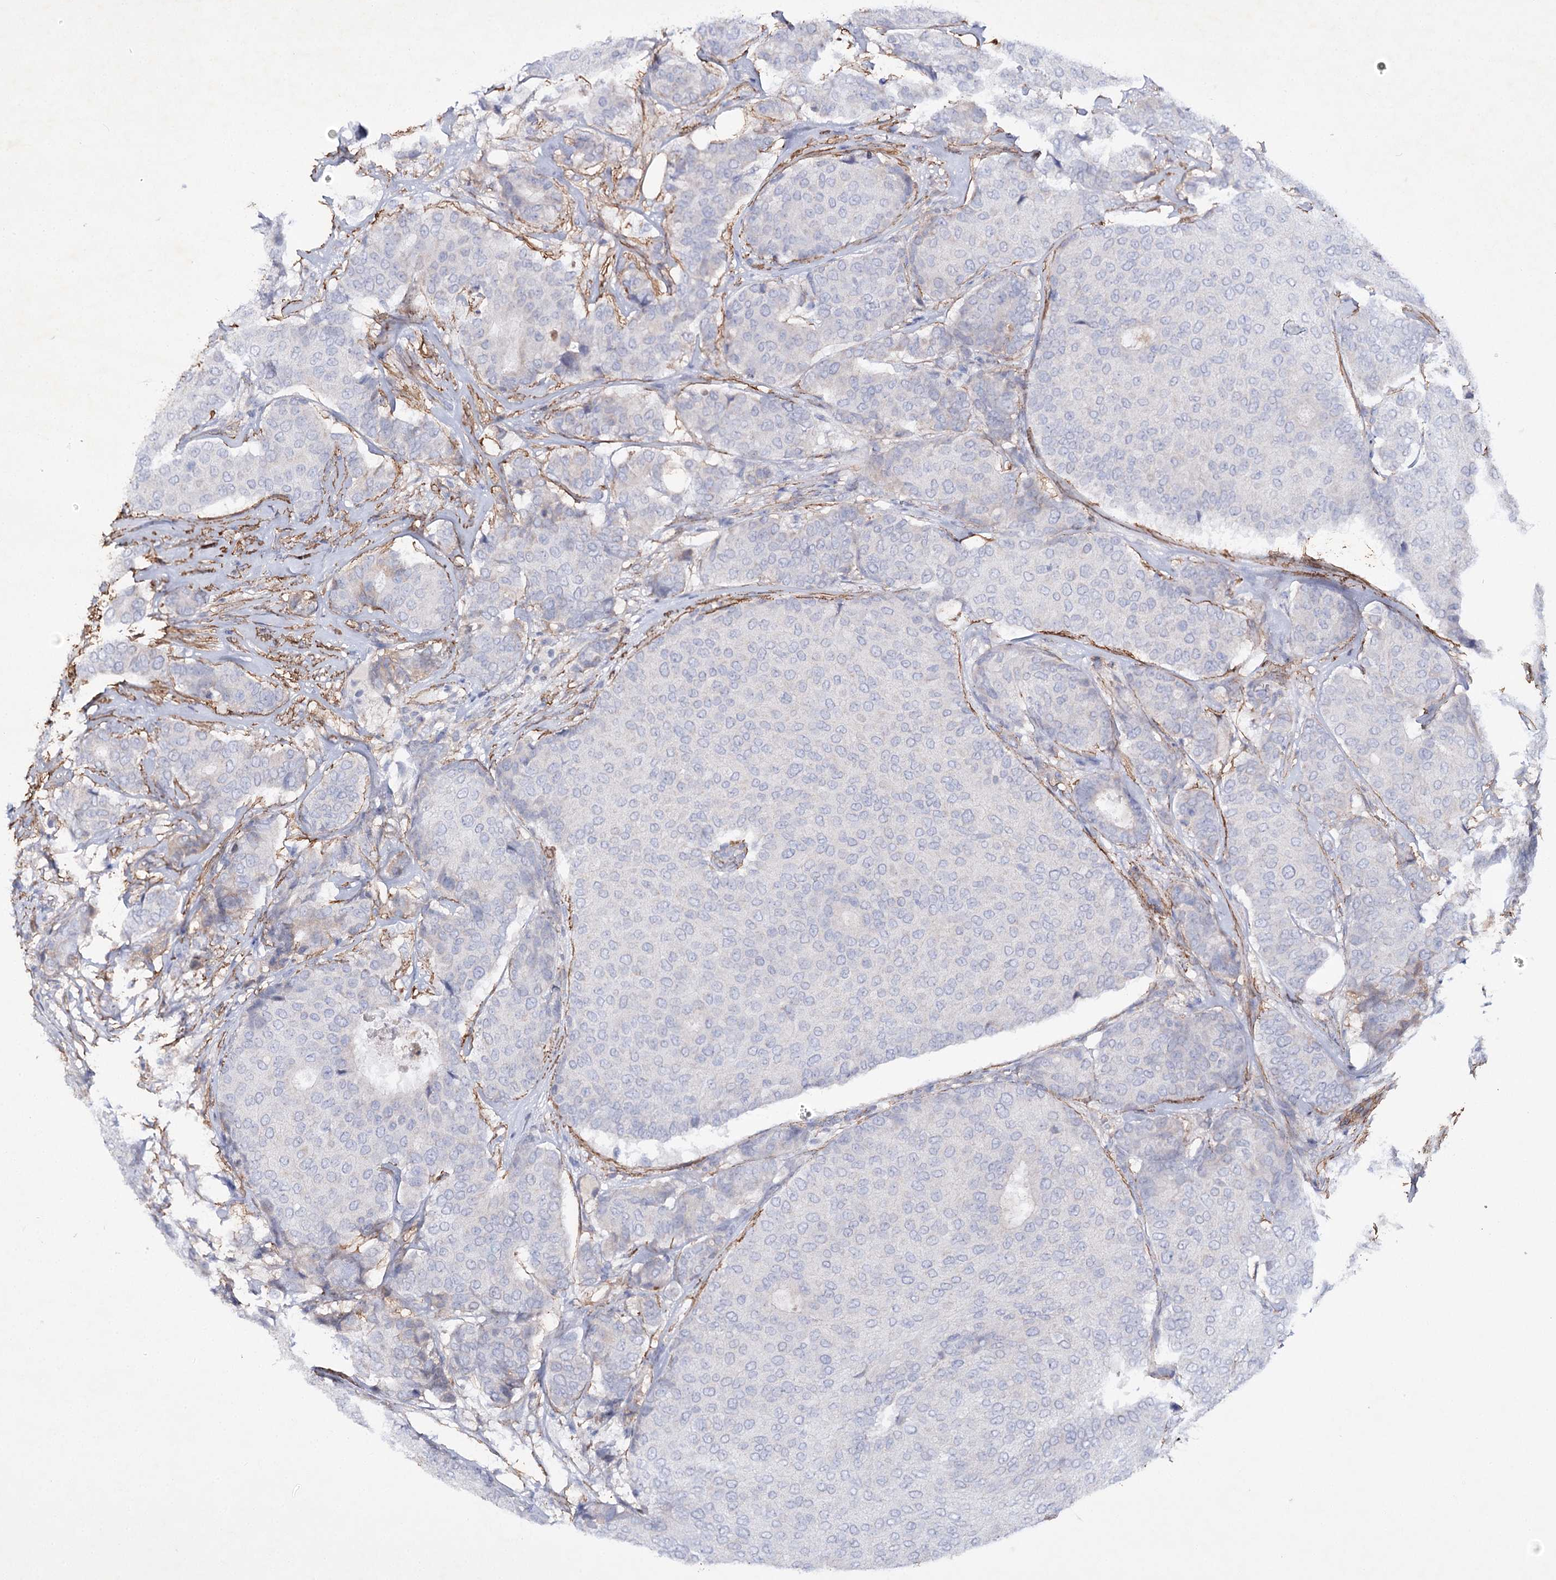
{"staining": {"intensity": "negative", "quantity": "none", "location": "none"}, "tissue": "breast cancer", "cell_type": "Tumor cells", "image_type": "cancer", "snomed": [{"axis": "morphology", "description": "Duct carcinoma"}, {"axis": "topography", "description": "Breast"}], "caption": "Tumor cells show no significant protein staining in breast cancer (intraductal carcinoma).", "gene": "RTN2", "patient": {"sex": "female", "age": 75}}